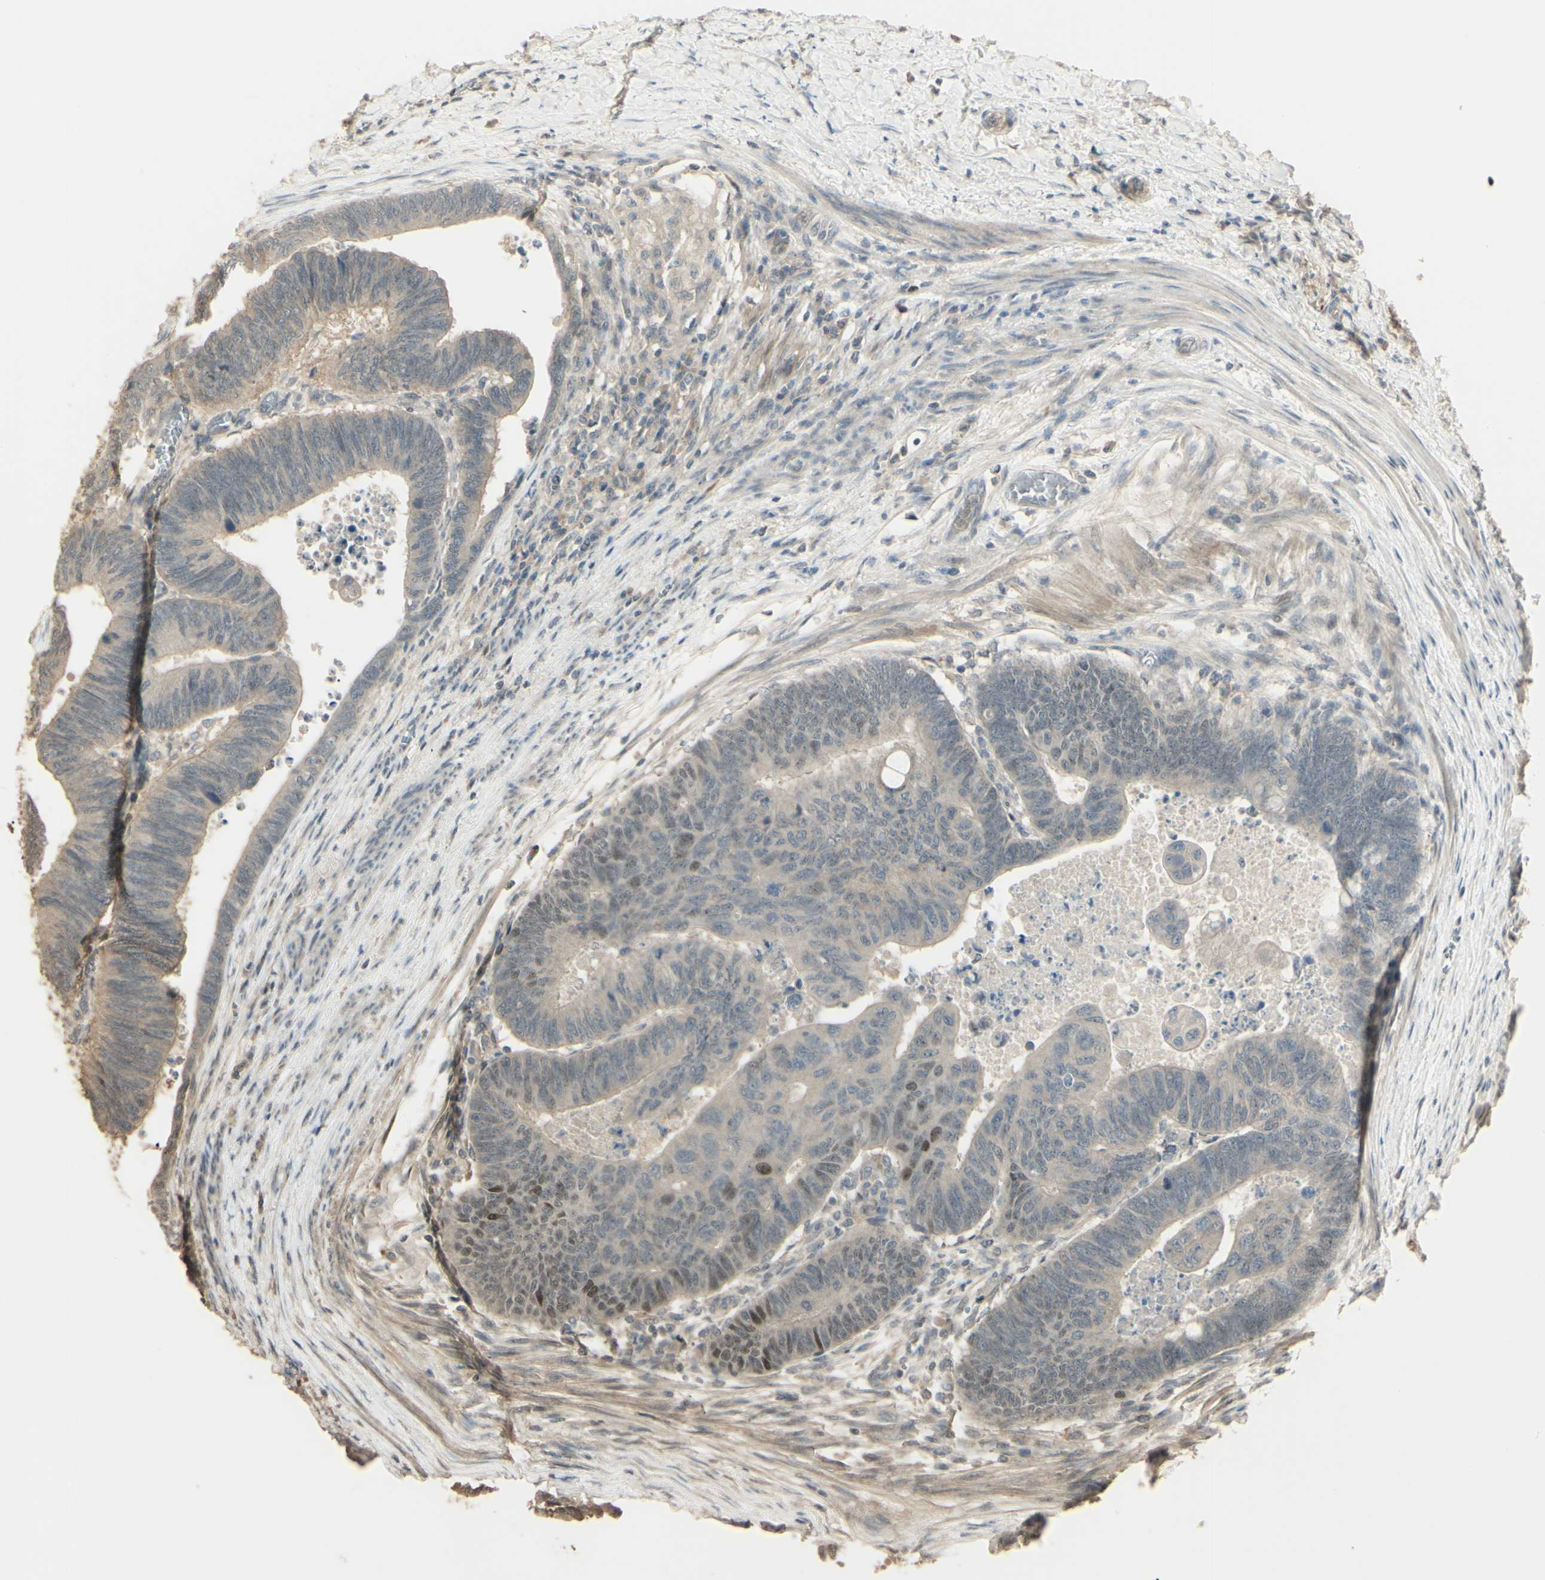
{"staining": {"intensity": "weak", "quantity": ">75%", "location": "cytoplasmic/membranous"}, "tissue": "colorectal cancer", "cell_type": "Tumor cells", "image_type": "cancer", "snomed": [{"axis": "morphology", "description": "Normal tissue, NOS"}, {"axis": "morphology", "description": "Adenocarcinoma, NOS"}, {"axis": "topography", "description": "Rectum"}, {"axis": "topography", "description": "Peripheral nerve tissue"}], "caption": "Colorectal cancer tissue demonstrates weak cytoplasmic/membranous positivity in about >75% of tumor cells, visualized by immunohistochemistry. The staining was performed using DAB, with brown indicating positive protein expression. Nuclei are stained blue with hematoxylin.", "gene": "GNAS", "patient": {"sex": "male", "age": 92}}